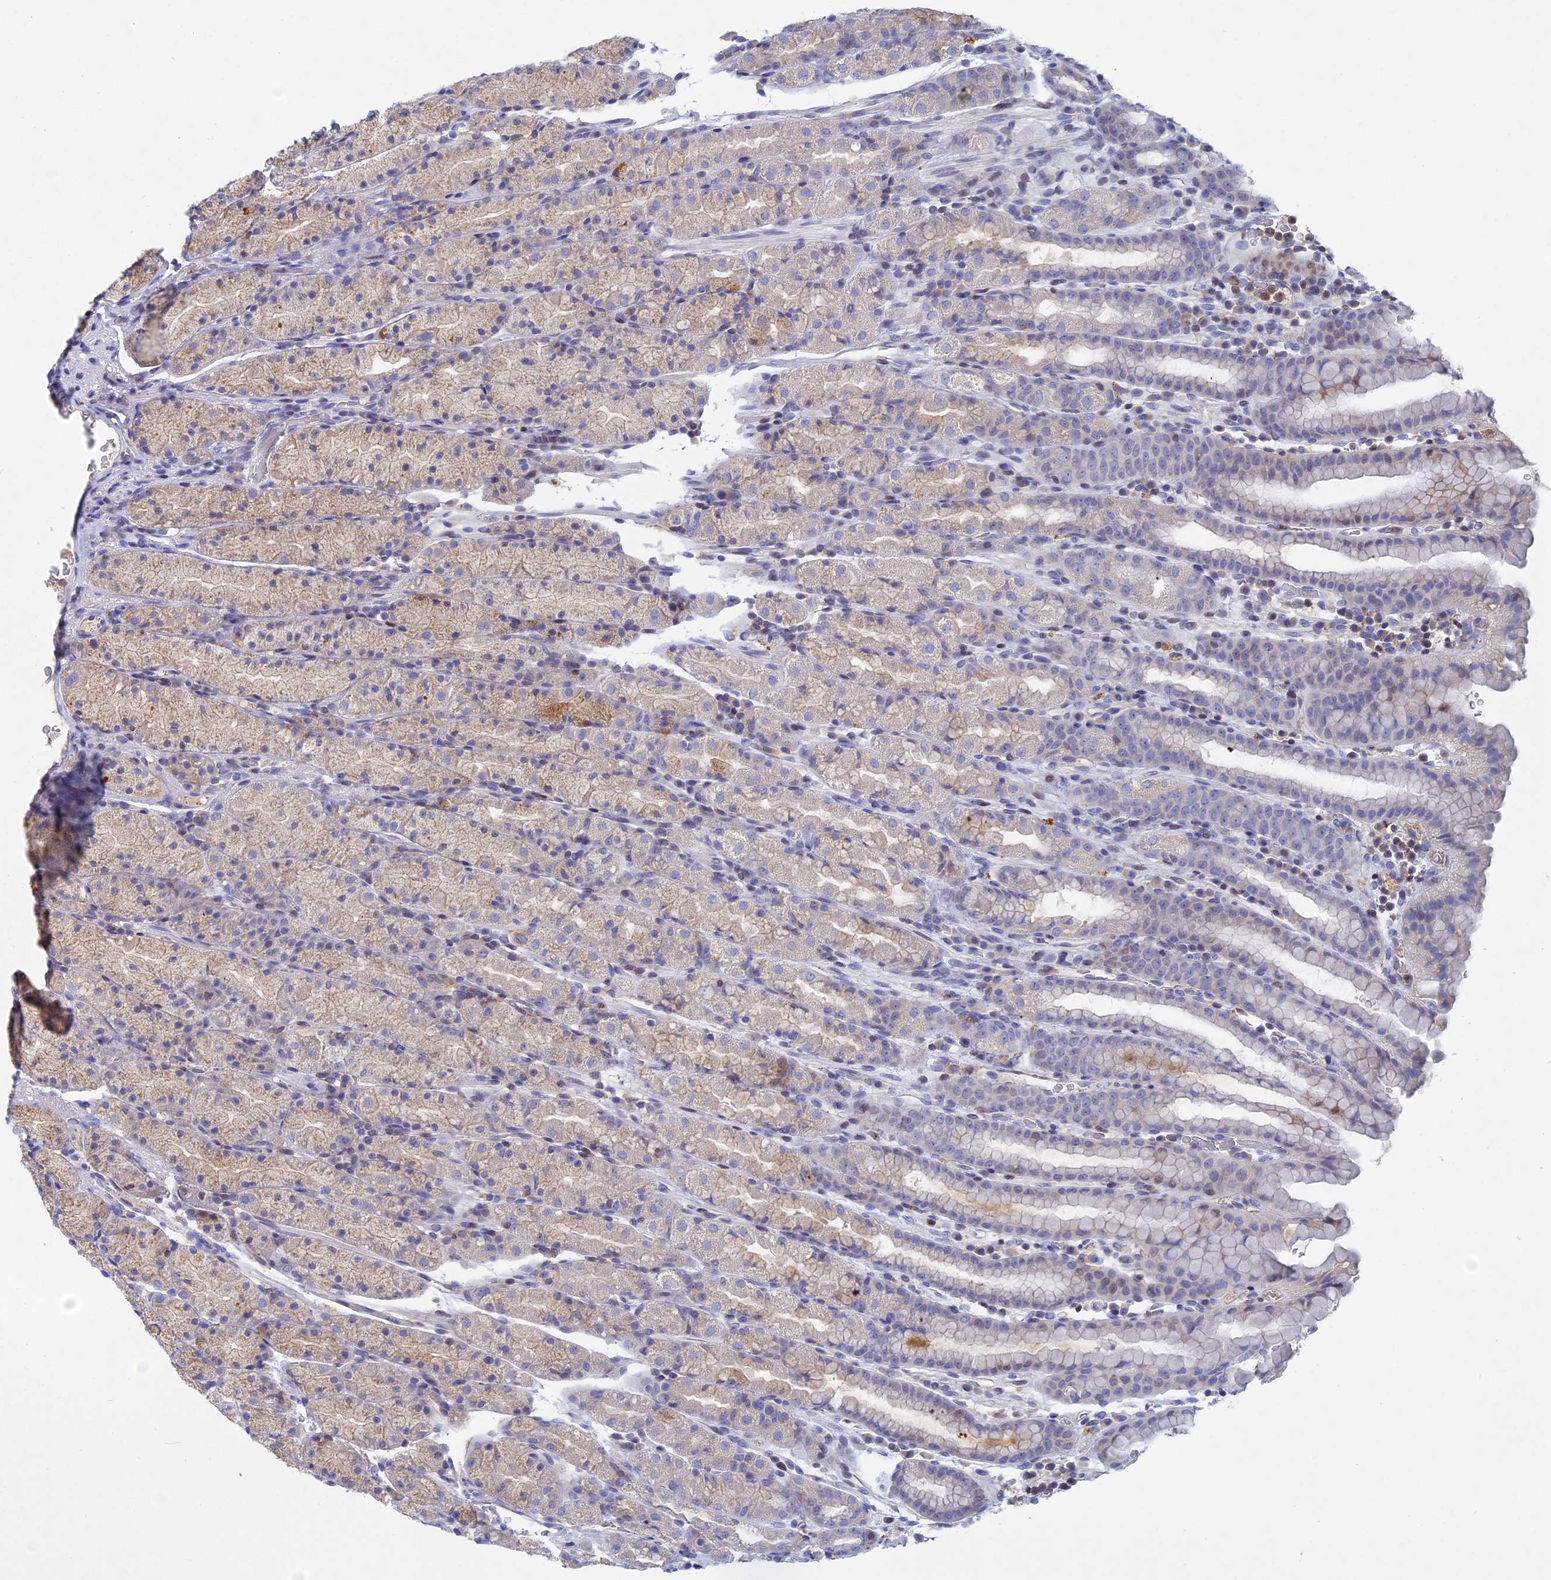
{"staining": {"intensity": "moderate", "quantity": "<25%", "location": "cytoplasmic/membranous"}, "tissue": "stomach", "cell_type": "Glandular cells", "image_type": "normal", "snomed": [{"axis": "morphology", "description": "Normal tissue, NOS"}, {"axis": "topography", "description": "Stomach, upper"}, {"axis": "topography", "description": "Stomach, lower"}, {"axis": "topography", "description": "Small intestine"}], "caption": "The image displays immunohistochemical staining of normal stomach. There is moderate cytoplasmic/membranous positivity is appreciated in approximately <25% of glandular cells.", "gene": "ACP7", "patient": {"sex": "male", "age": 68}}